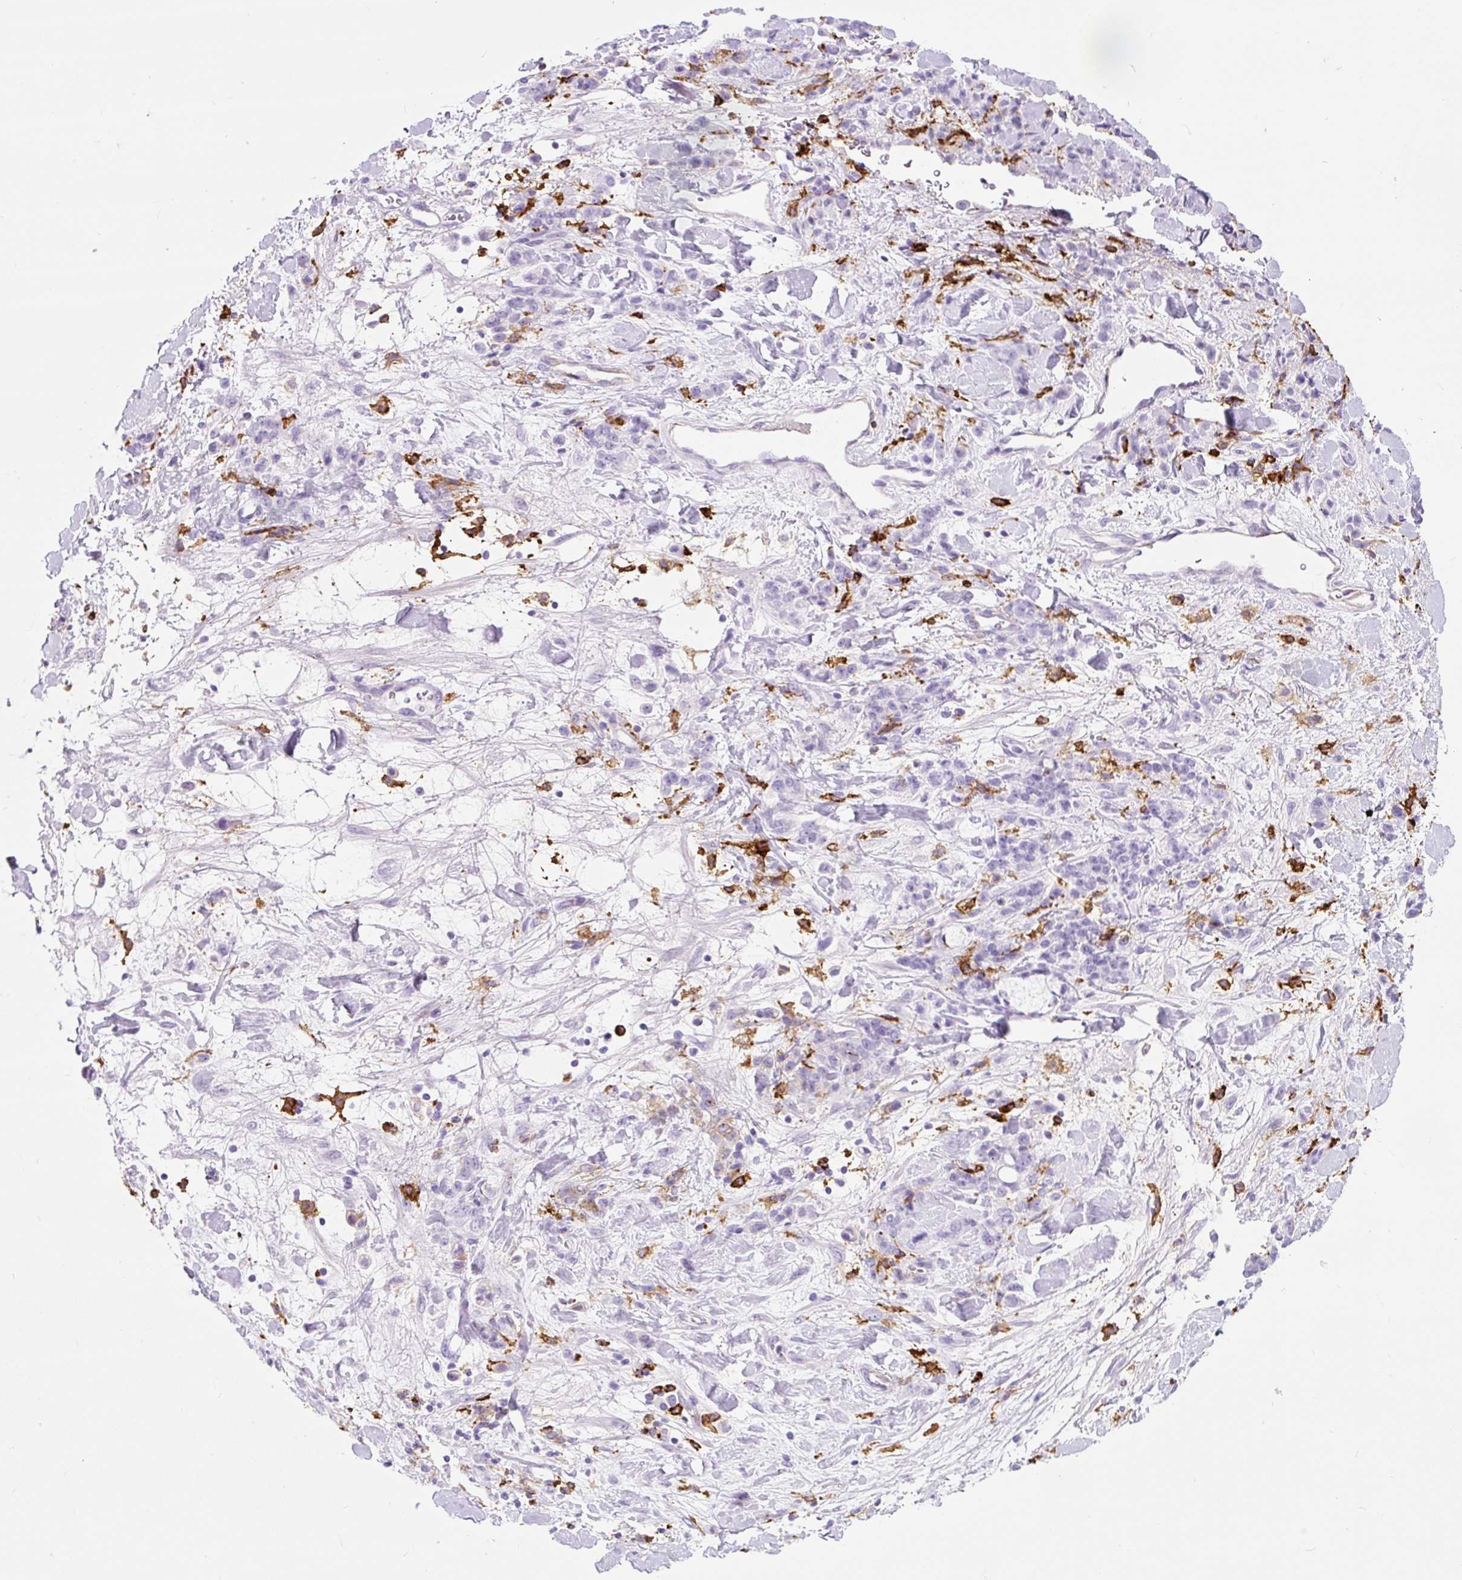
{"staining": {"intensity": "negative", "quantity": "none", "location": "none"}, "tissue": "stomach cancer", "cell_type": "Tumor cells", "image_type": "cancer", "snomed": [{"axis": "morphology", "description": "Normal tissue, NOS"}, {"axis": "morphology", "description": "Adenocarcinoma, NOS"}, {"axis": "topography", "description": "Stomach"}], "caption": "Micrograph shows no significant protein staining in tumor cells of adenocarcinoma (stomach).", "gene": "HLA-DRA", "patient": {"sex": "male", "age": 82}}